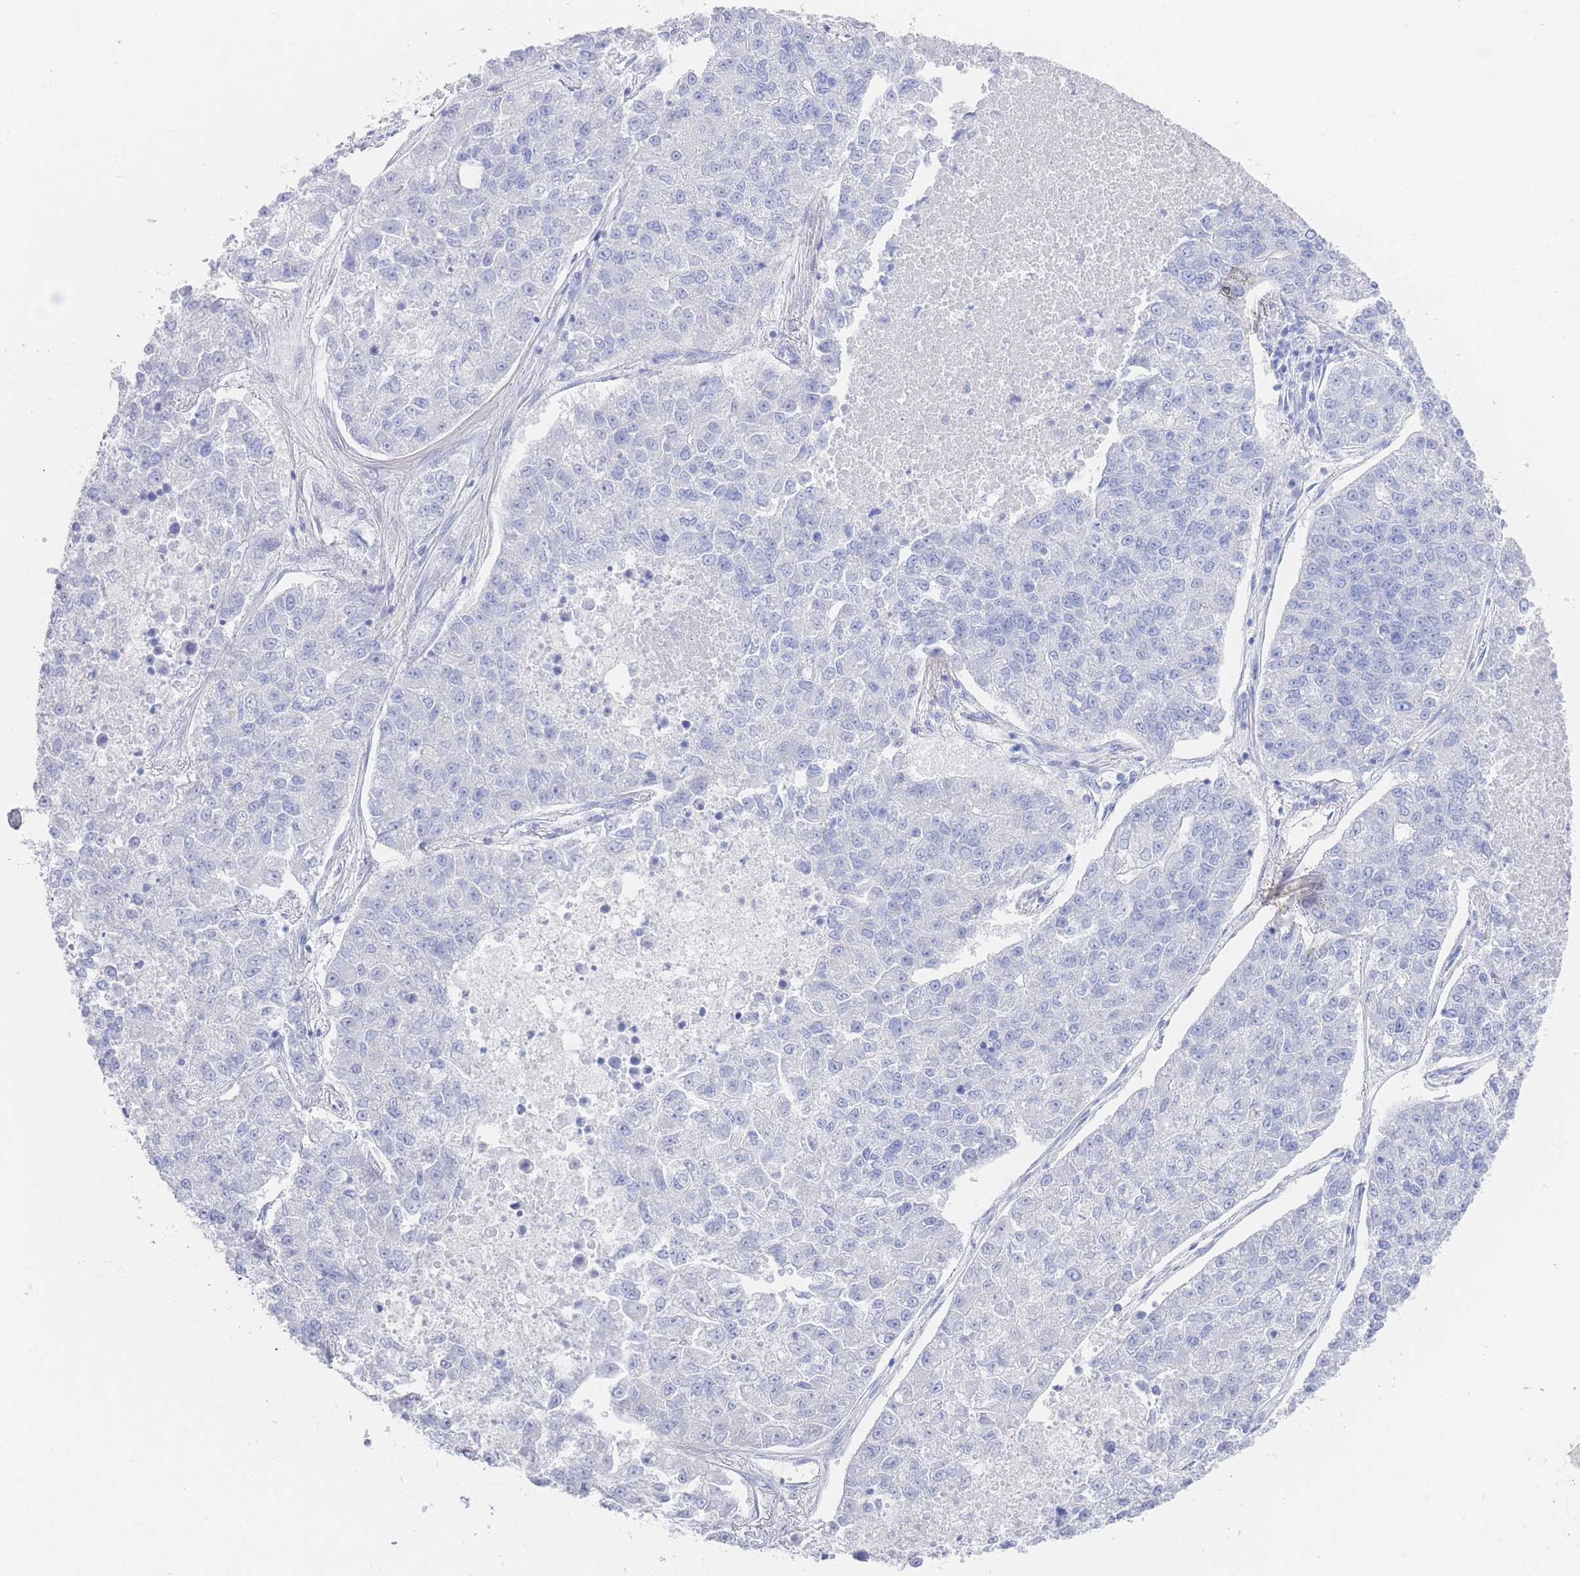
{"staining": {"intensity": "negative", "quantity": "none", "location": "none"}, "tissue": "lung cancer", "cell_type": "Tumor cells", "image_type": "cancer", "snomed": [{"axis": "morphology", "description": "Adenocarcinoma, NOS"}, {"axis": "topography", "description": "Lung"}], "caption": "This is an immunohistochemistry (IHC) micrograph of adenocarcinoma (lung). There is no staining in tumor cells.", "gene": "LRRC37A", "patient": {"sex": "male", "age": 49}}